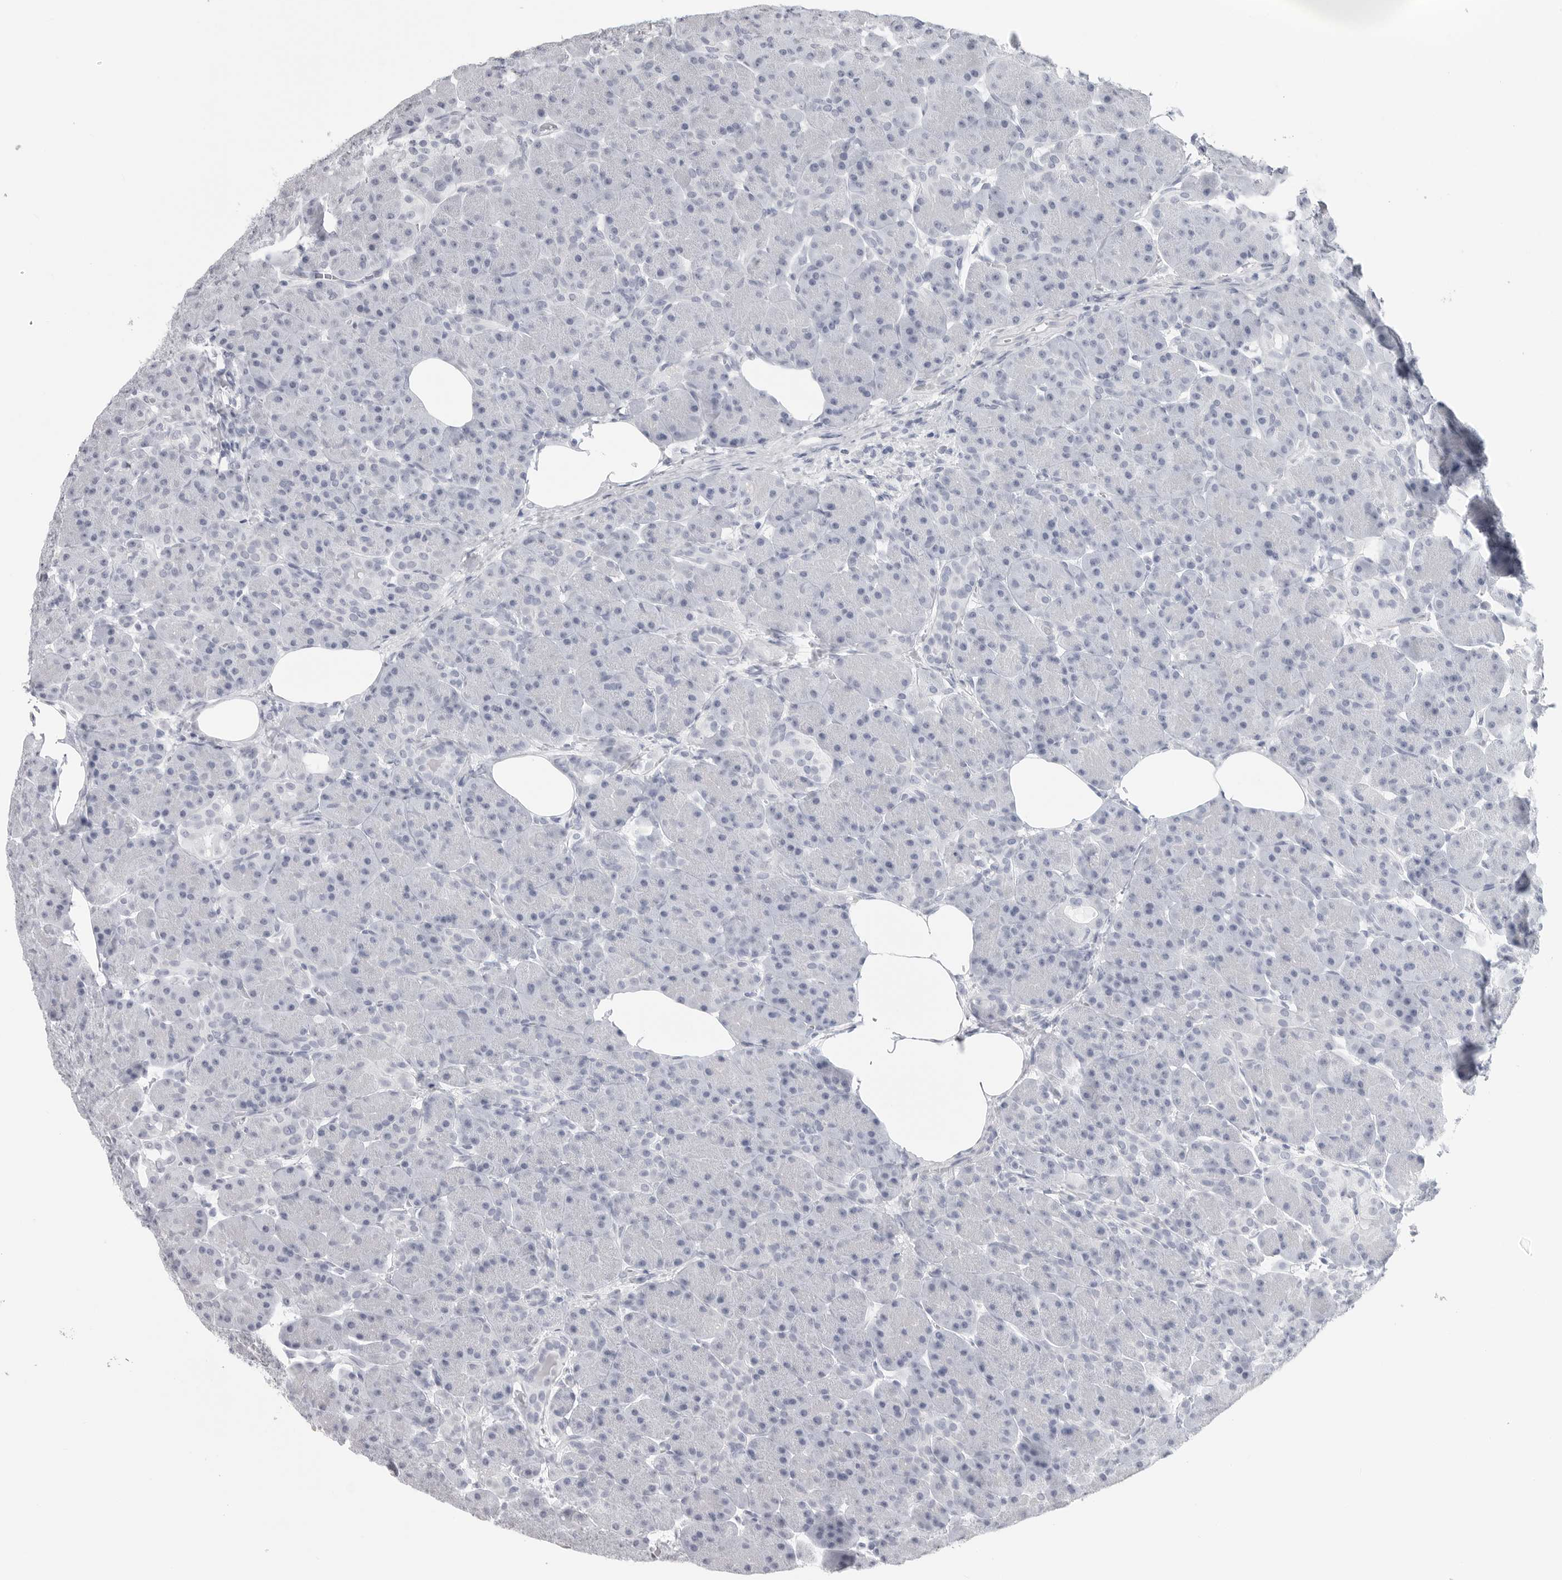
{"staining": {"intensity": "negative", "quantity": "none", "location": "none"}, "tissue": "pancreas", "cell_type": "Exocrine glandular cells", "image_type": "normal", "snomed": [{"axis": "morphology", "description": "Normal tissue, NOS"}, {"axis": "topography", "description": "Pancreas"}], "caption": "High power microscopy micrograph of an IHC image of benign pancreas, revealing no significant staining in exocrine glandular cells.", "gene": "CSH1", "patient": {"sex": "male", "age": 63}}